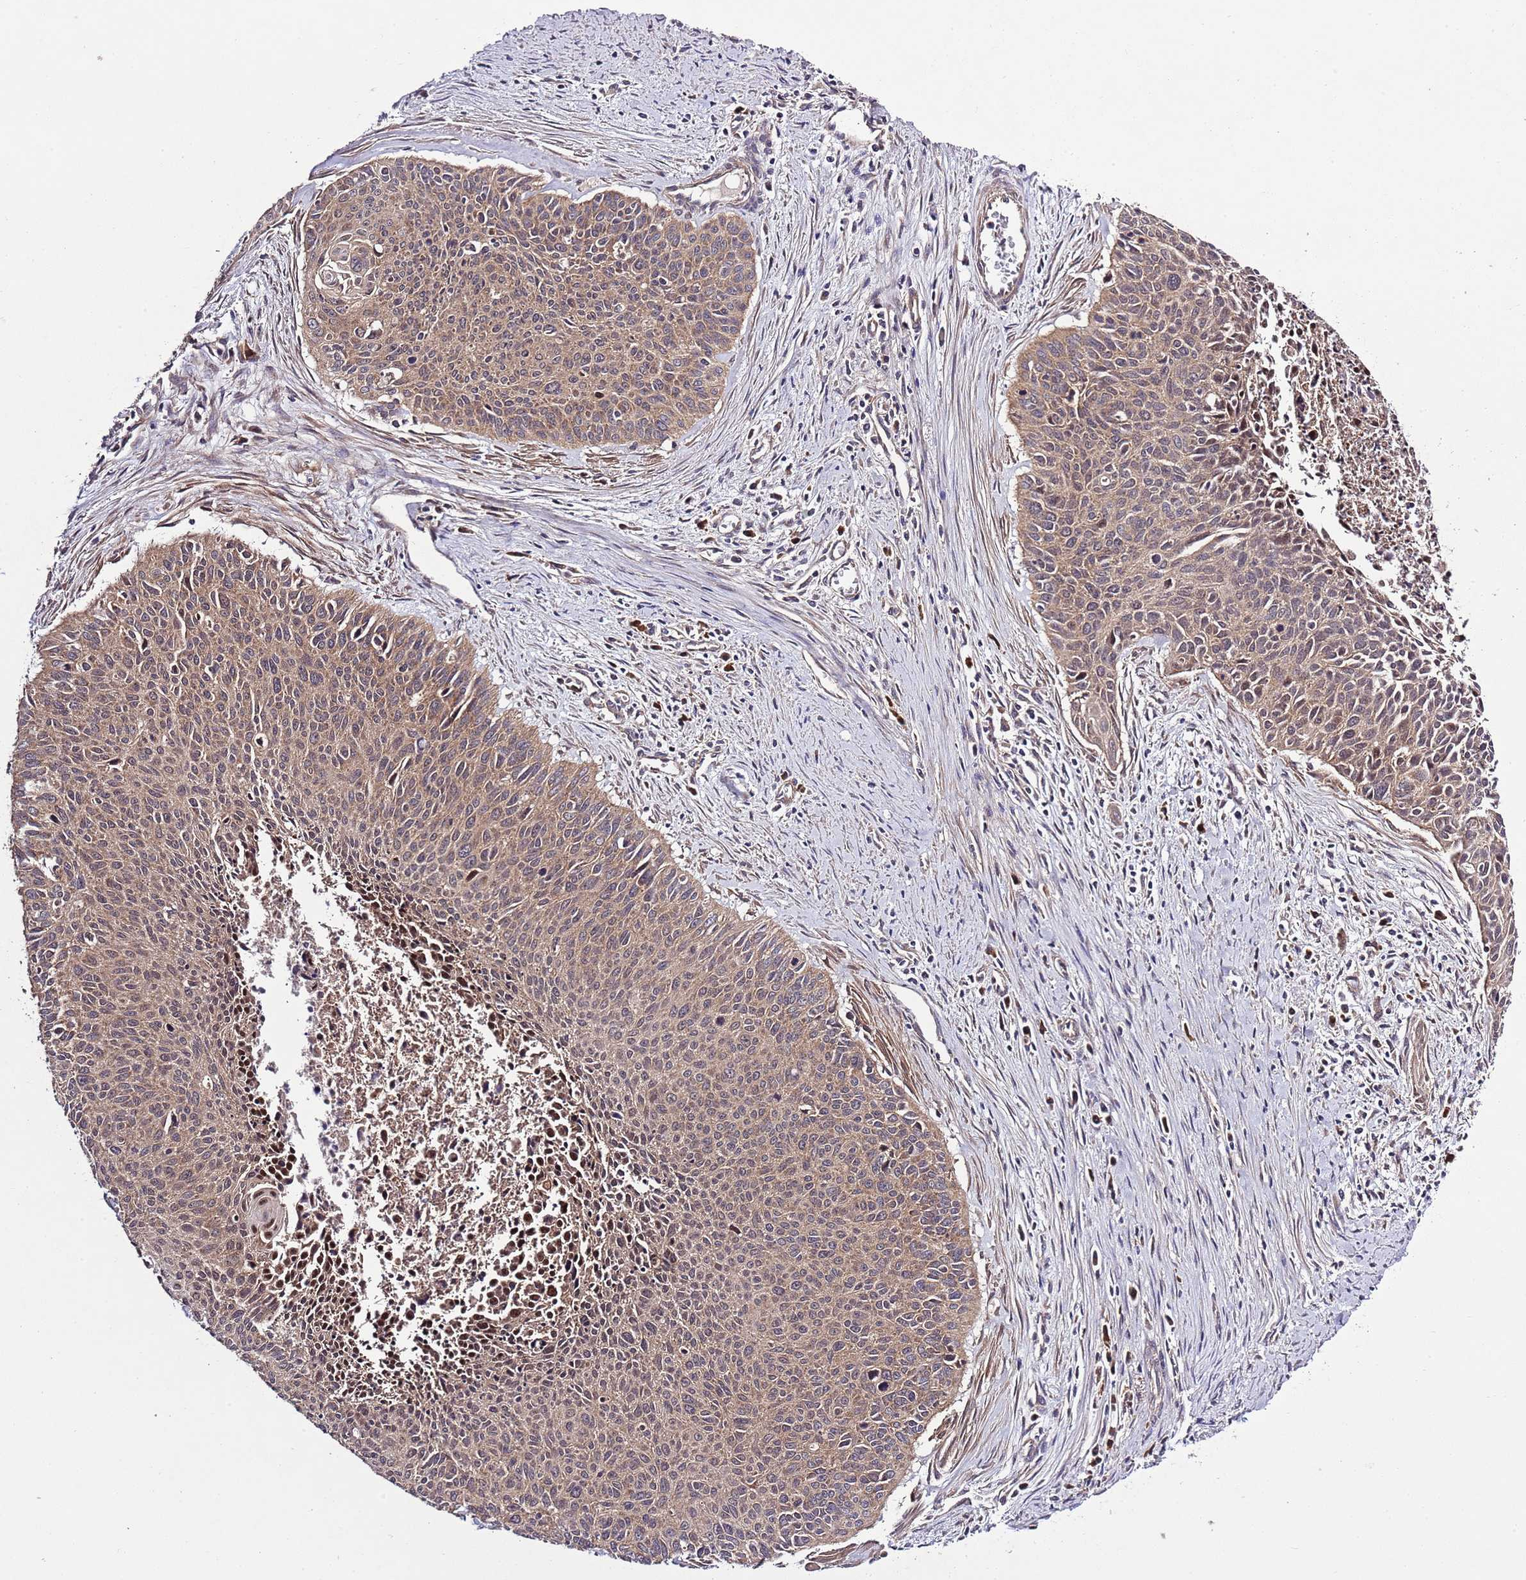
{"staining": {"intensity": "moderate", "quantity": ">75%", "location": "cytoplasmic/membranous"}, "tissue": "cervical cancer", "cell_type": "Tumor cells", "image_type": "cancer", "snomed": [{"axis": "morphology", "description": "Squamous cell carcinoma, NOS"}, {"axis": "topography", "description": "Cervix"}], "caption": "DAB (3,3'-diaminobenzidine) immunohistochemical staining of human squamous cell carcinoma (cervical) exhibits moderate cytoplasmic/membranous protein staining in approximately >75% of tumor cells. (DAB IHC with brightfield microscopy, high magnification).", "gene": "MFNG", "patient": {"sex": "female", "age": 55}}